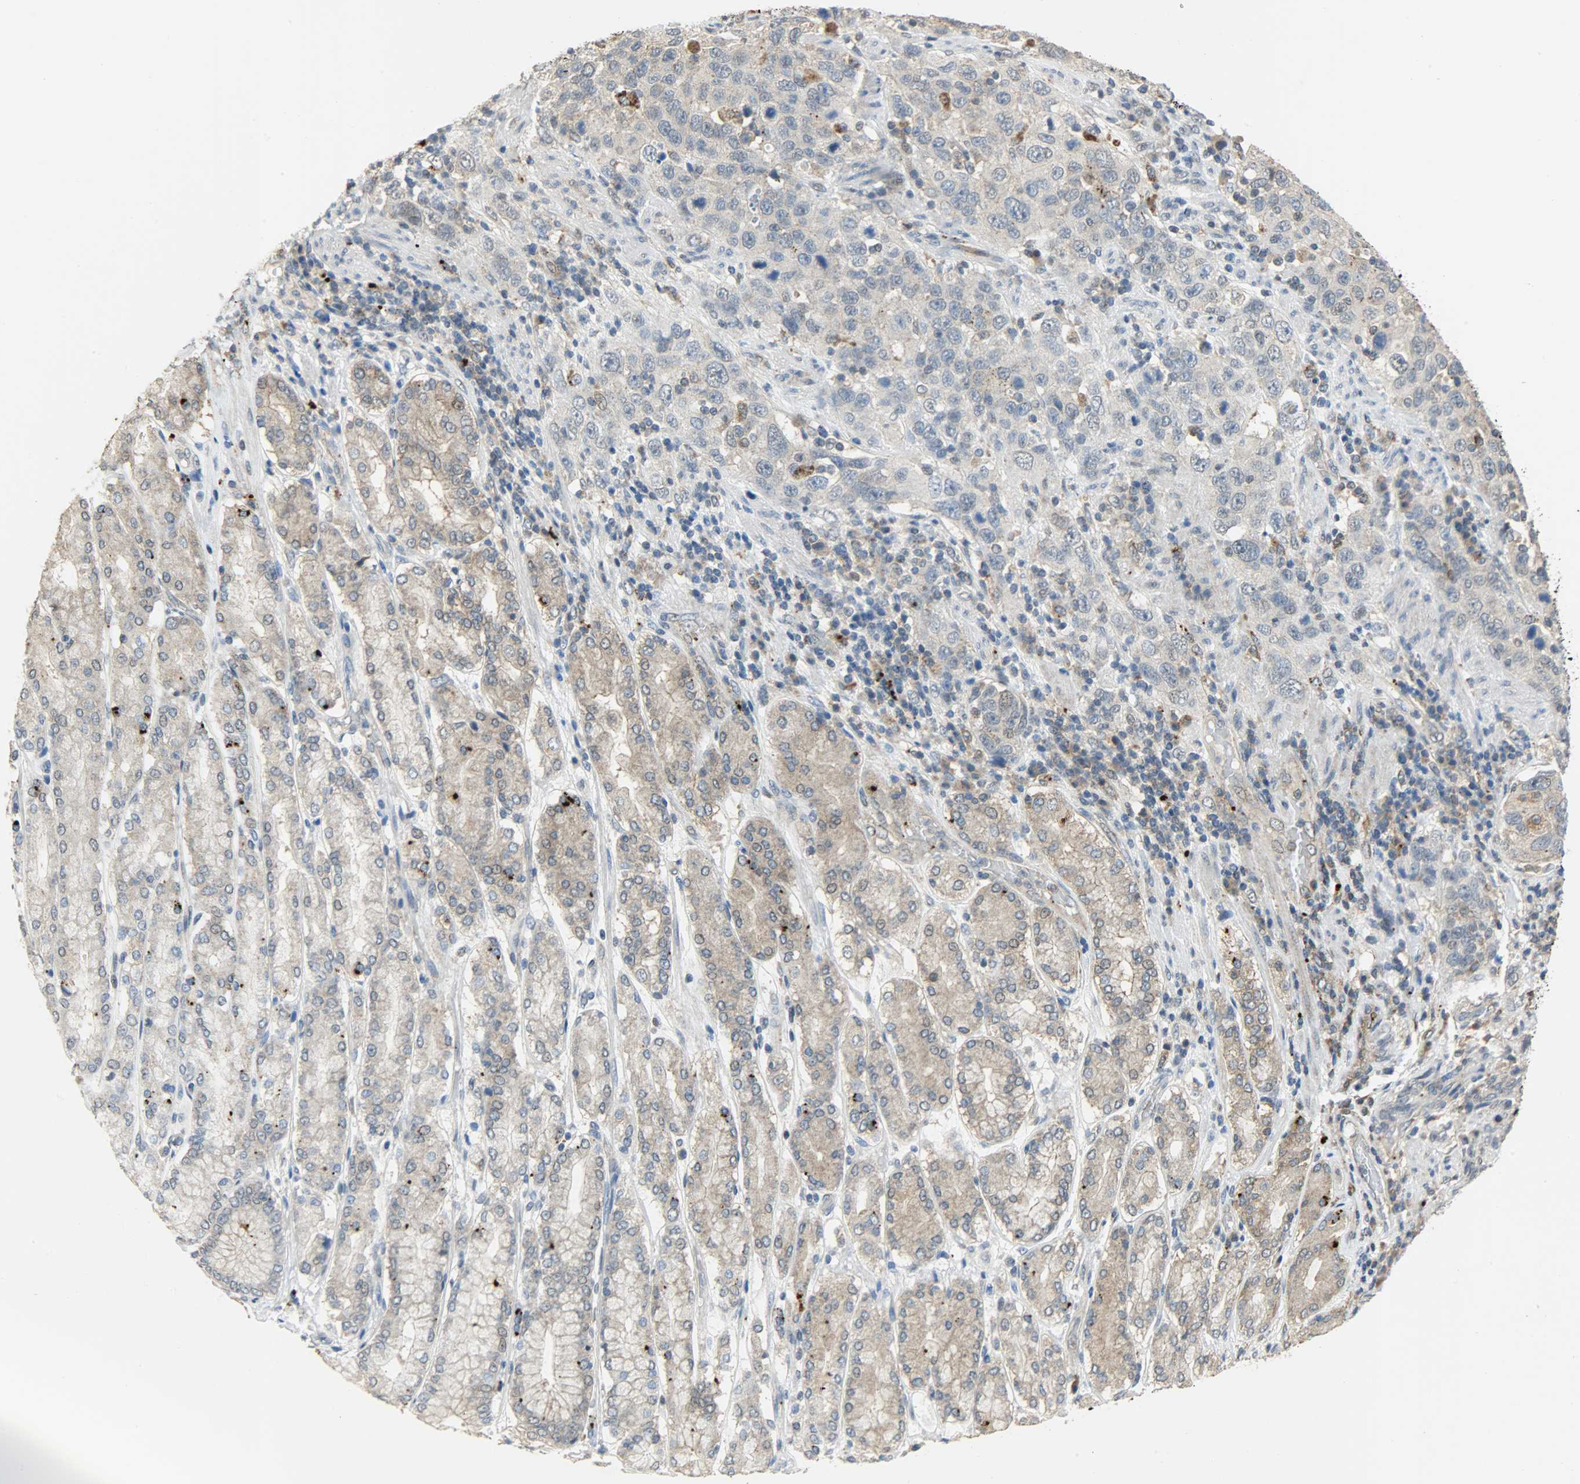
{"staining": {"intensity": "weak", "quantity": "<25%", "location": "cytoplasmic/membranous"}, "tissue": "stomach cancer", "cell_type": "Tumor cells", "image_type": "cancer", "snomed": [{"axis": "morphology", "description": "Normal tissue, NOS"}, {"axis": "morphology", "description": "Adenocarcinoma, NOS"}, {"axis": "topography", "description": "Stomach"}], "caption": "This is an immunohistochemistry (IHC) image of human stomach cancer. There is no expression in tumor cells.", "gene": "GIT2", "patient": {"sex": "male", "age": 48}}